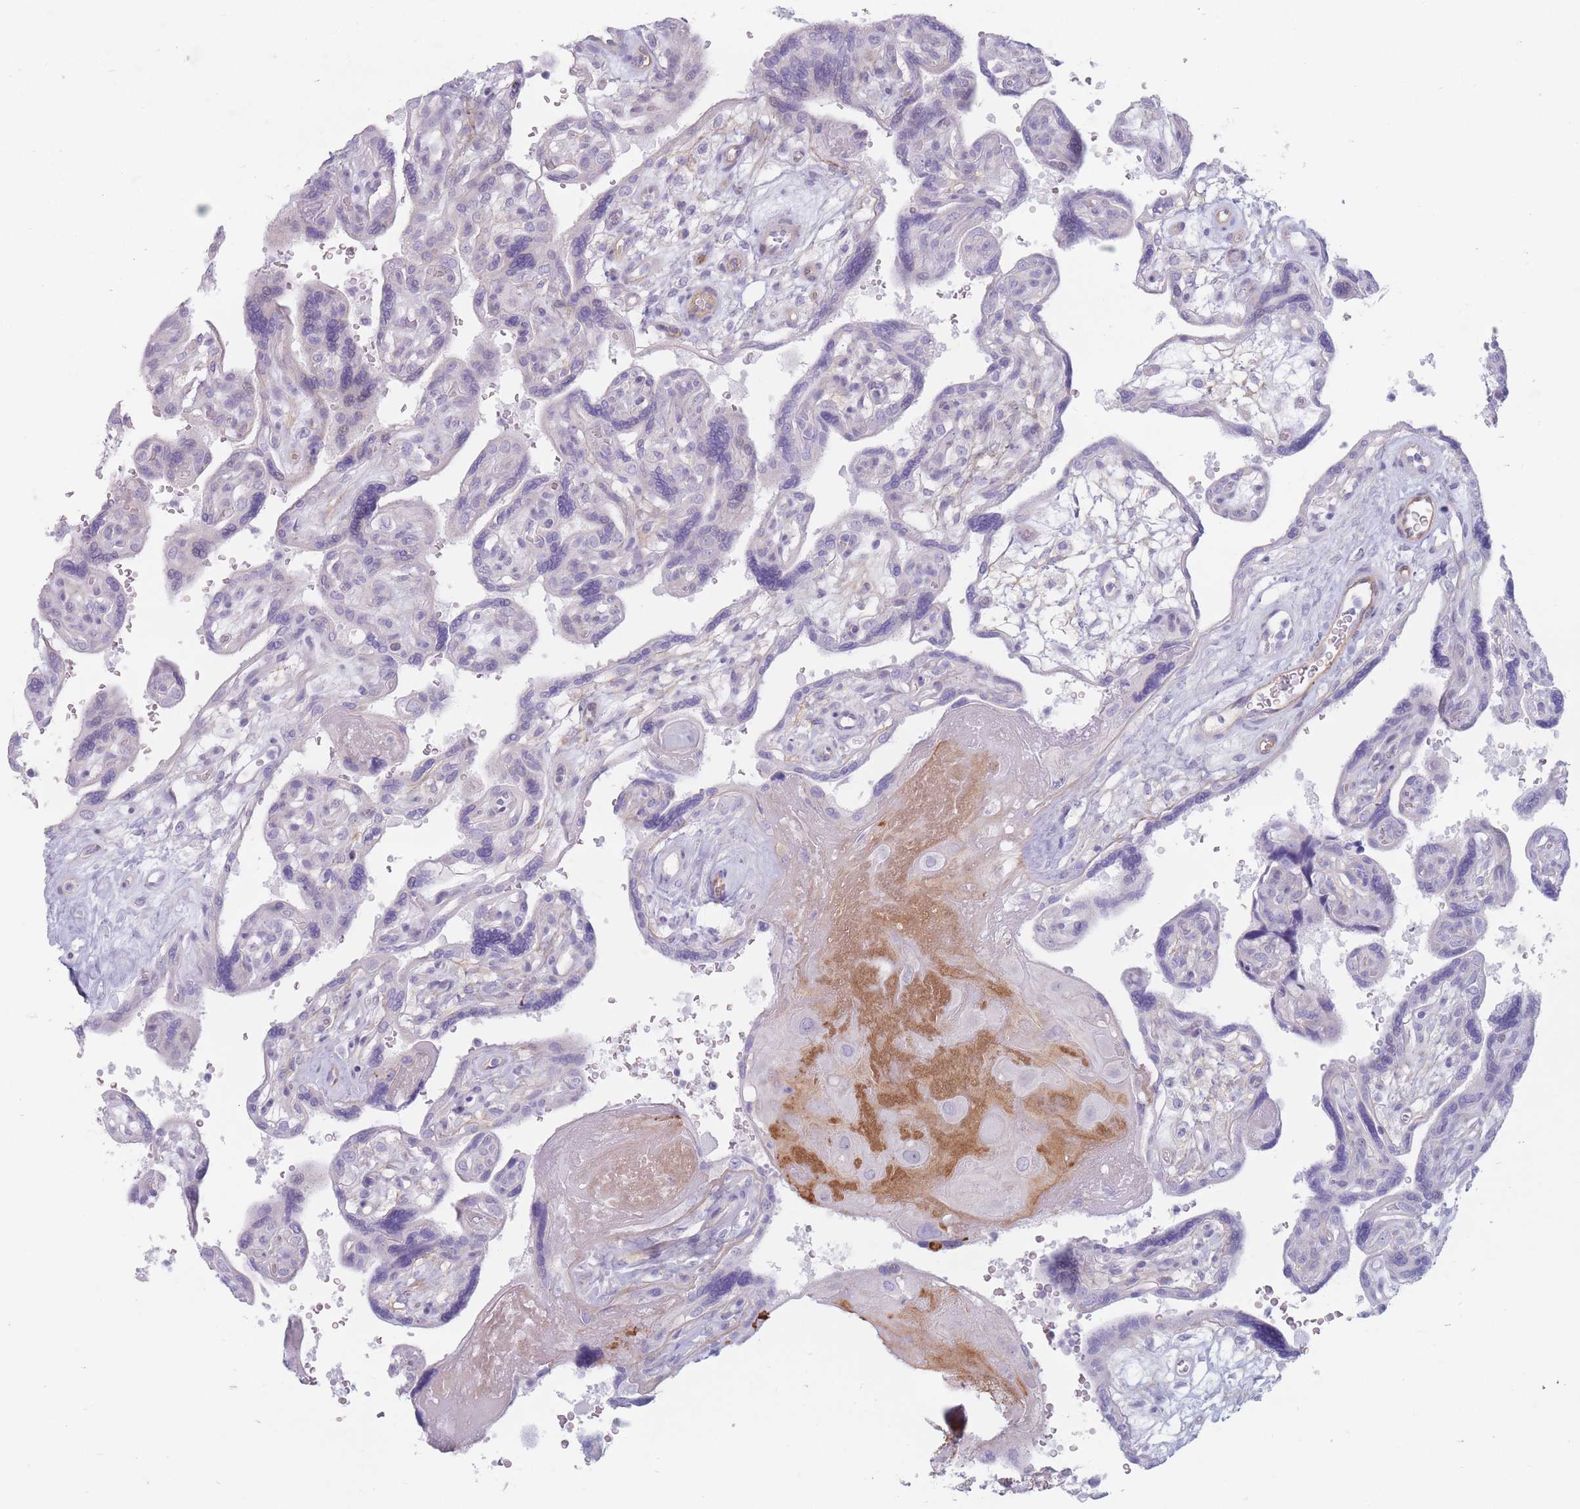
{"staining": {"intensity": "negative", "quantity": "none", "location": "none"}, "tissue": "placenta", "cell_type": "Decidual cells", "image_type": "normal", "snomed": [{"axis": "morphology", "description": "Normal tissue, NOS"}, {"axis": "topography", "description": "Placenta"}], "caption": "Immunohistochemistry (IHC) of unremarkable human placenta exhibits no staining in decidual cells.", "gene": "PLPP1", "patient": {"sex": "female", "age": 39}}